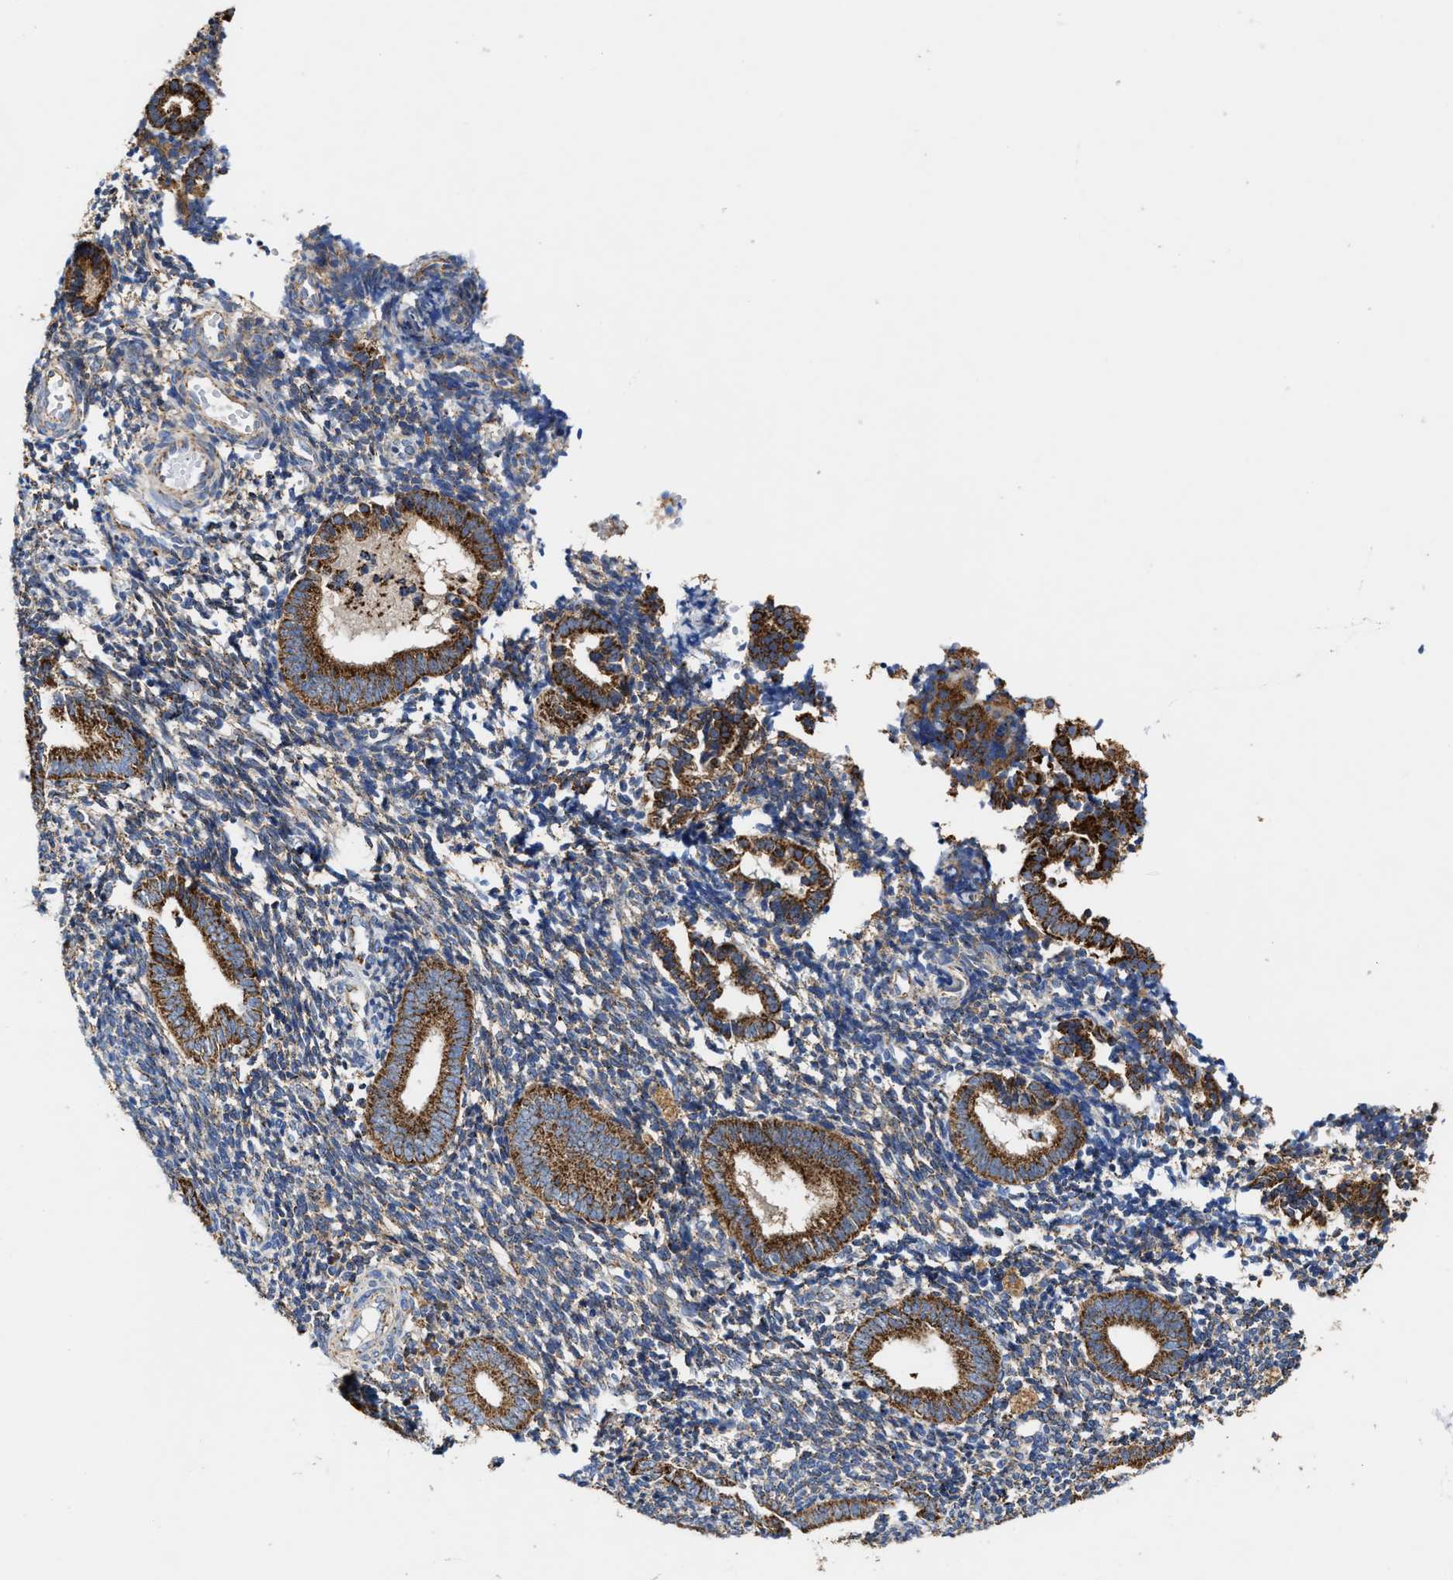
{"staining": {"intensity": "weak", "quantity": "25%-75%", "location": "cytoplasmic/membranous"}, "tissue": "endometrium", "cell_type": "Cells in endometrial stroma", "image_type": "normal", "snomed": [{"axis": "morphology", "description": "Normal tissue, NOS"}, {"axis": "topography", "description": "Uterus"}, {"axis": "topography", "description": "Endometrium"}], "caption": "DAB (3,3'-diaminobenzidine) immunohistochemical staining of benign human endometrium exhibits weak cytoplasmic/membranous protein expression in about 25%-75% of cells in endometrial stroma.", "gene": "MECR", "patient": {"sex": "female", "age": 33}}